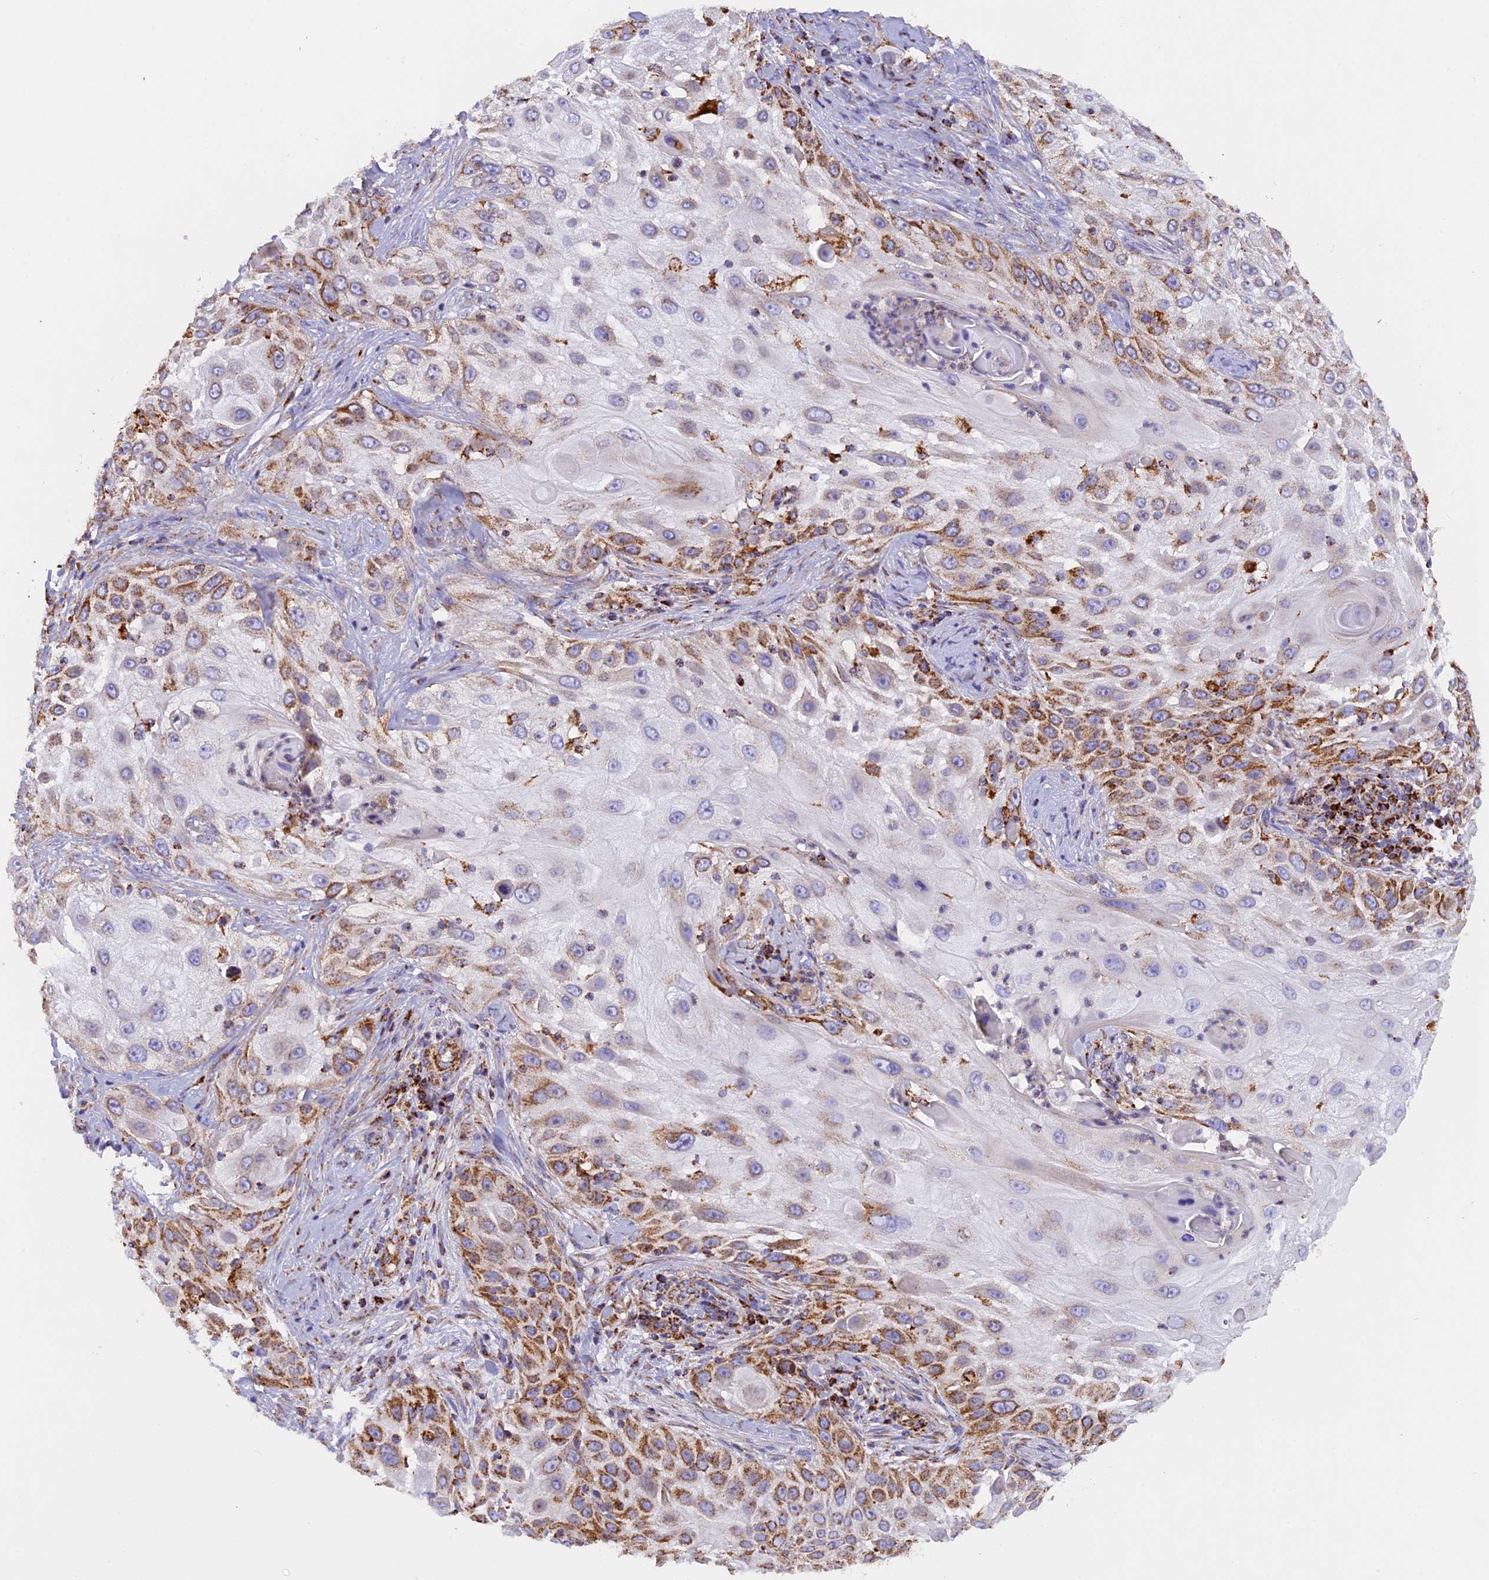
{"staining": {"intensity": "strong", "quantity": "25%-75%", "location": "cytoplasmic/membranous"}, "tissue": "skin cancer", "cell_type": "Tumor cells", "image_type": "cancer", "snomed": [{"axis": "morphology", "description": "Squamous cell carcinoma, NOS"}, {"axis": "topography", "description": "Skin"}], "caption": "Protein expression analysis of skin squamous cell carcinoma demonstrates strong cytoplasmic/membranous expression in about 25%-75% of tumor cells.", "gene": "UQCRB", "patient": {"sex": "female", "age": 44}}